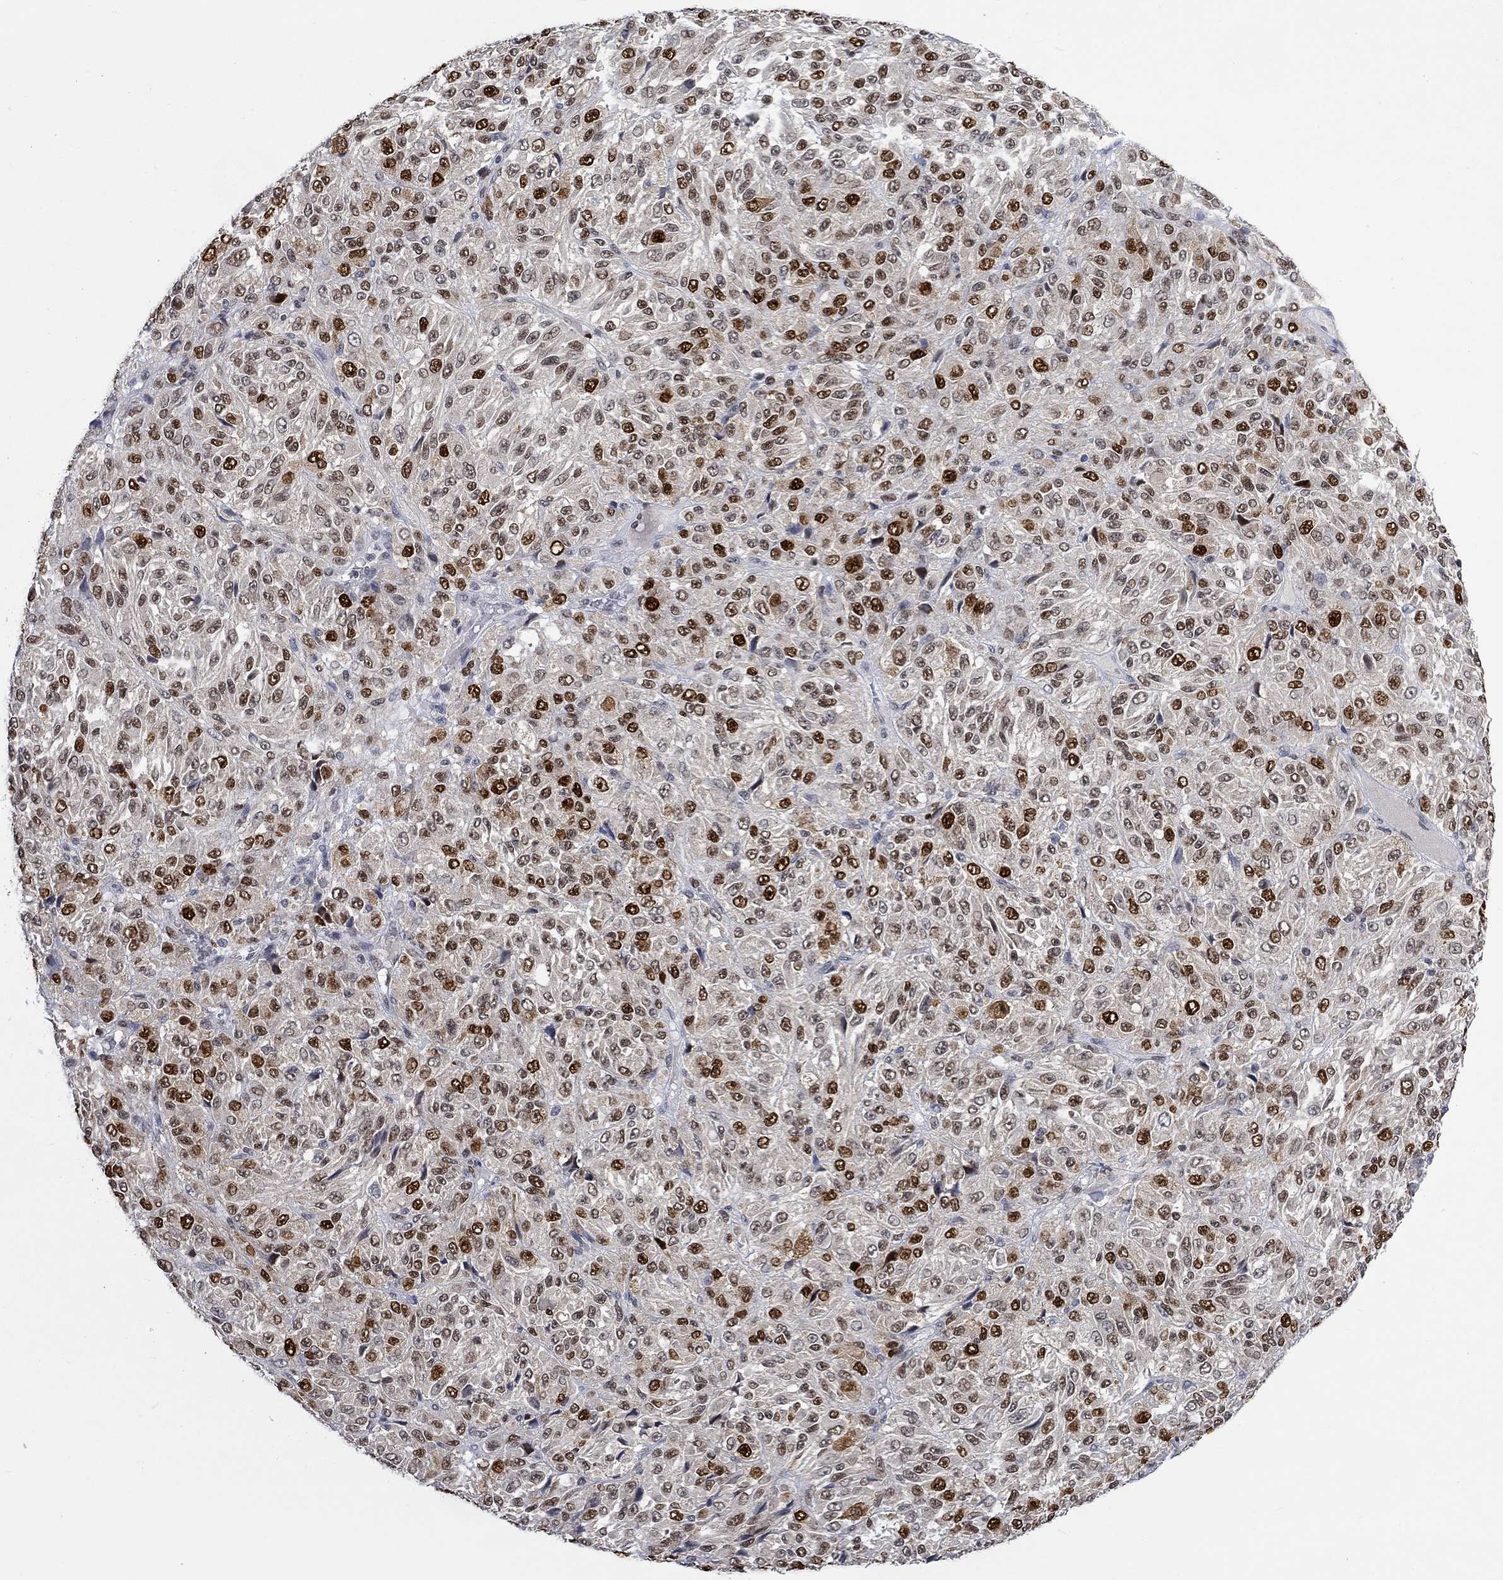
{"staining": {"intensity": "strong", "quantity": "<25%", "location": "nuclear"}, "tissue": "melanoma", "cell_type": "Tumor cells", "image_type": "cancer", "snomed": [{"axis": "morphology", "description": "Malignant melanoma, Metastatic site"}, {"axis": "topography", "description": "Brain"}], "caption": "Strong nuclear protein positivity is identified in about <25% of tumor cells in melanoma.", "gene": "RAD54L2", "patient": {"sex": "female", "age": 56}}